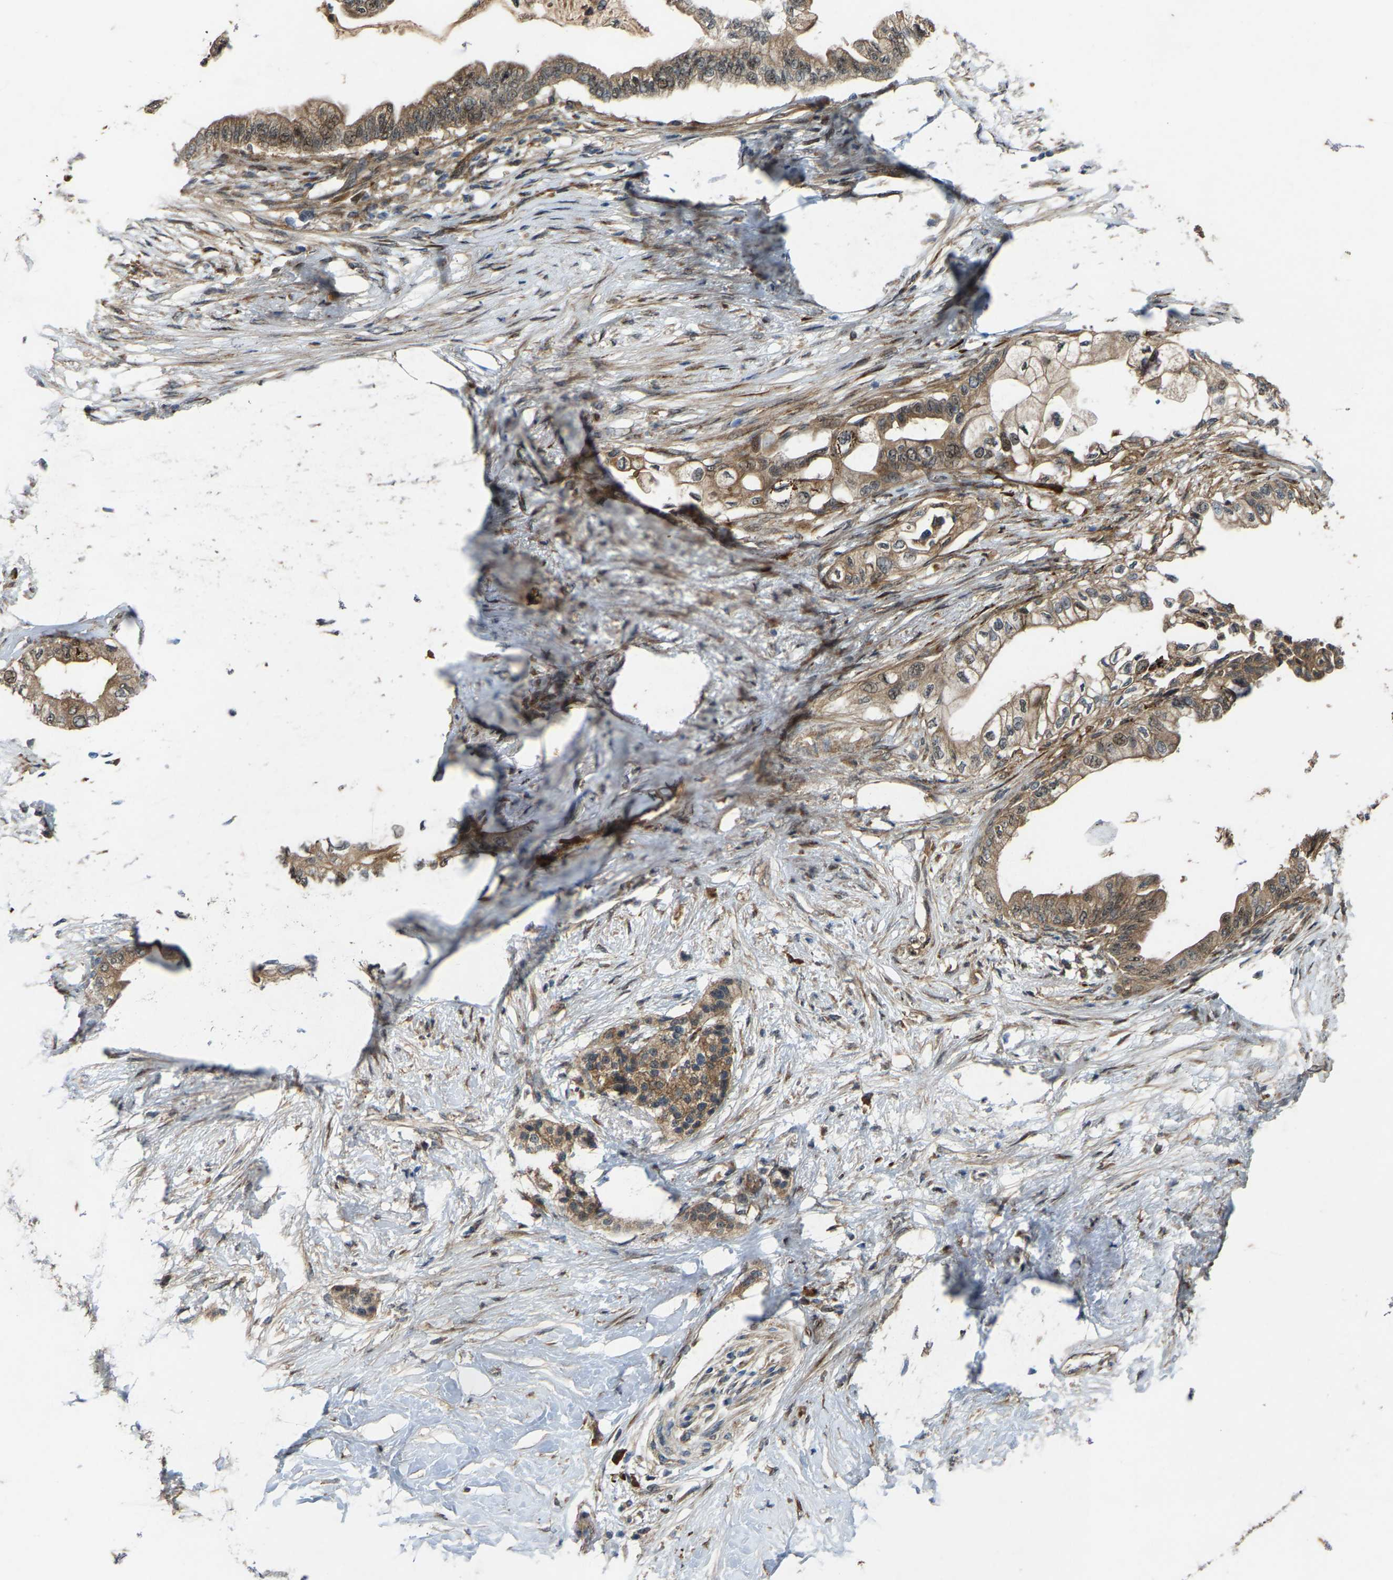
{"staining": {"intensity": "moderate", "quantity": ">75%", "location": "cytoplasmic/membranous"}, "tissue": "pancreatic cancer", "cell_type": "Tumor cells", "image_type": "cancer", "snomed": [{"axis": "morphology", "description": "Normal tissue, NOS"}, {"axis": "morphology", "description": "Adenocarcinoma, NOS"}, {"axis": "topography", "description": "Pancreas"}, {"axis": "topography", "description": "Duodenum"}], "caption": "Pancreatic cancer (adenocarcinoma) stained with IHC displays moderate cytoplasmic/membranous expression in about >75% of tumor cells.", "gene": "LRRC72", "patient": {"sex": "female", "age": 60}}